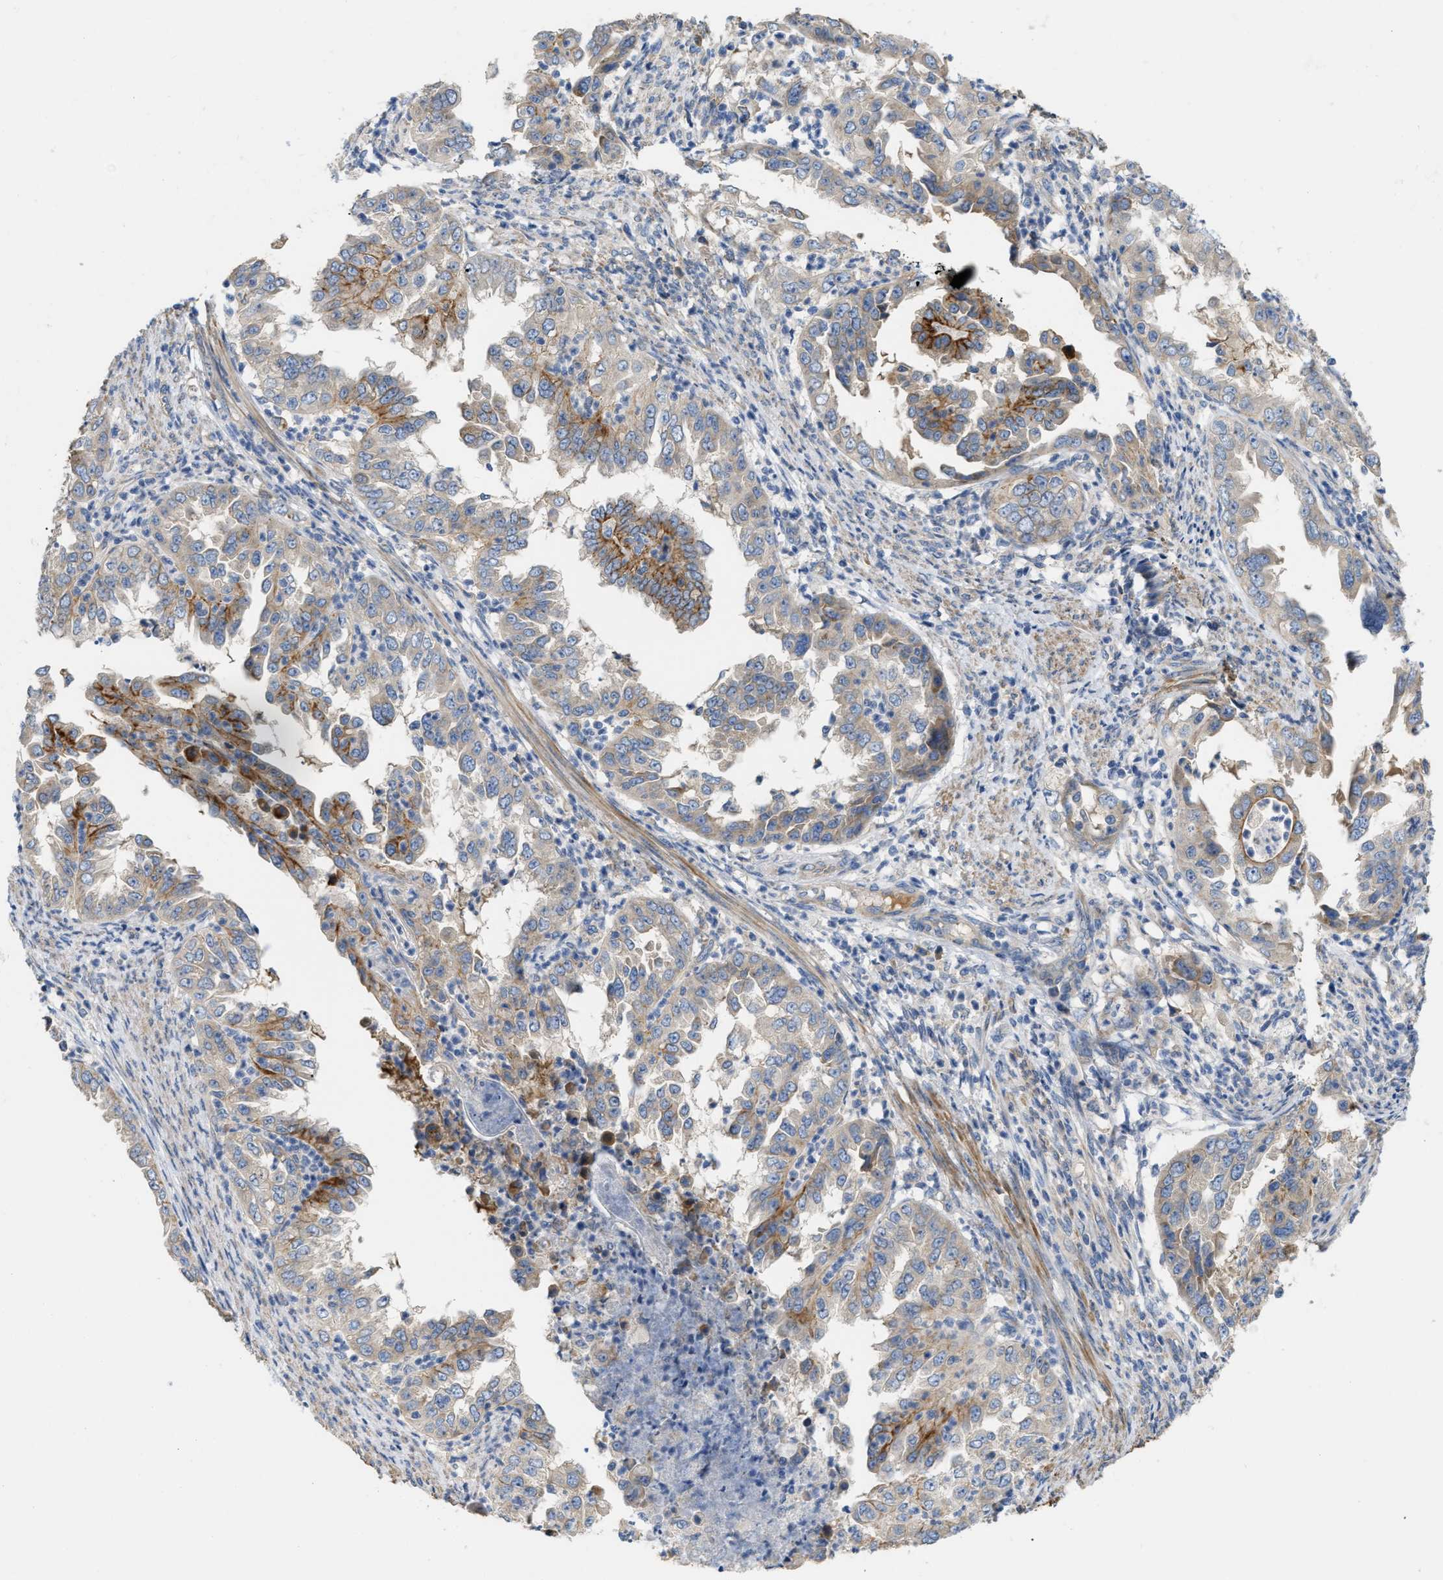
{"staining": {"intensity": "moderate", "quantity": "<25%", "location": "cytoplasmic/membranous"}, "tissue": "endometrial cancer", "cell_type": "Tumor cells", "image_type": "cancer", "snomed": [{"axis": "morphology", "description": "Adenocarcinoma, NOS"}, {"axis": "topography", "description": "Endometrium"}], "caption": "This image exhibits immunohistochemistry staining of human endometrial cancer, with low moderate cytoplasmic/membranous positivity in approximately <25% of tumor cells.", "gene": "DHX58", "patient": {"sex": "female", "age": 85}}